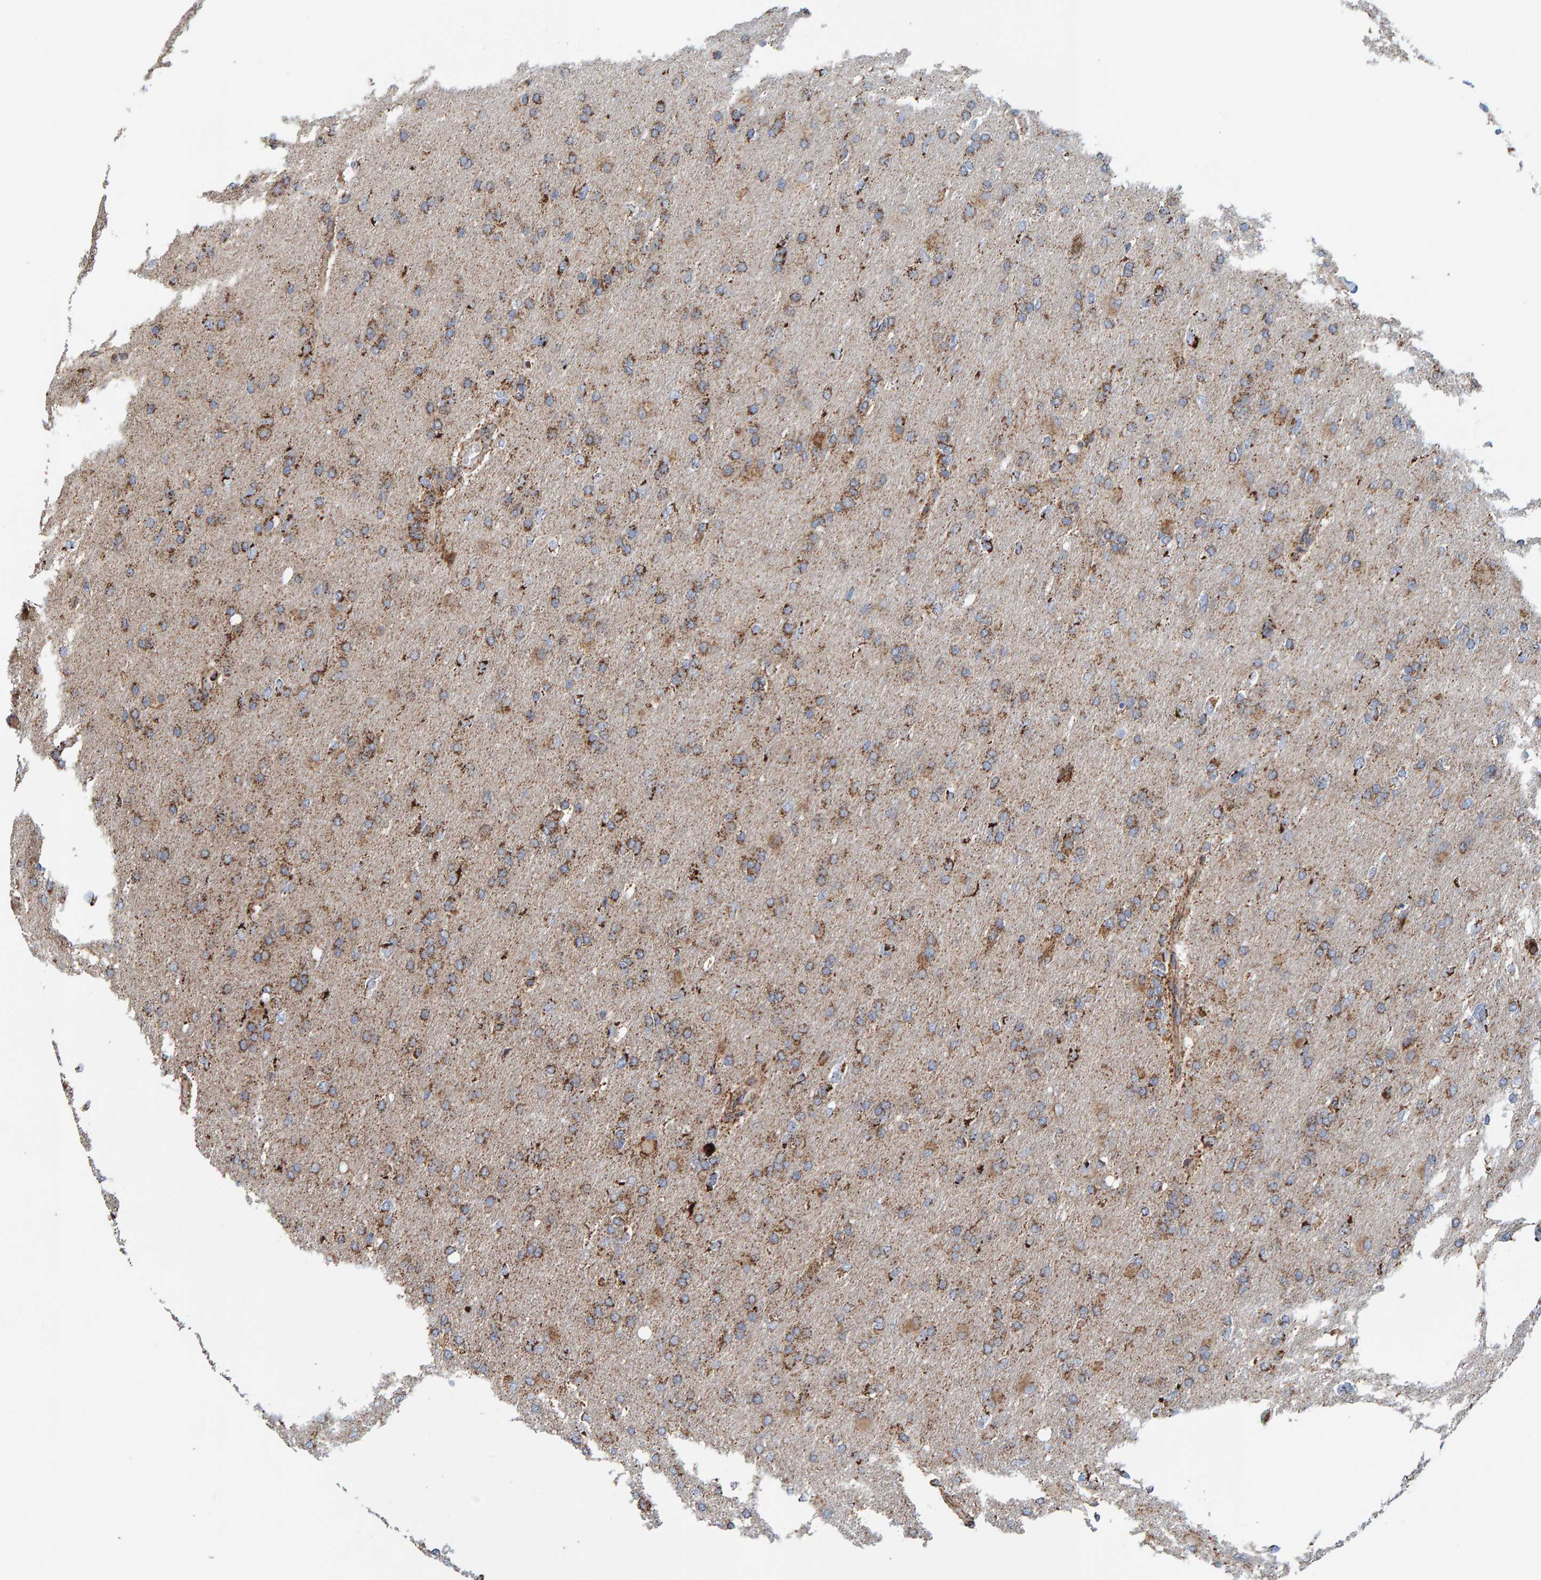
{"staining": {"intensity": "moderate", "quantity": "25%-75%", "location": "cytoplasmic/membranous"}, "tissue": "glioma", "cell_type": "Tumor cells", "image_type": "cancer", "snomed": [{"axis": "morphology", "description": "Glioma, malignant, High grade"}, {"axis": "topography", "description": "Cerebral cortex"}], "caption": "This is a micrograph of immunohistochemistry staining of glioma, which shows moderate positivity in the cytoplasmic/membranous of tumor cells.", "gene": "MRPL45", "patient": {"sex": "female", "age": 36}}